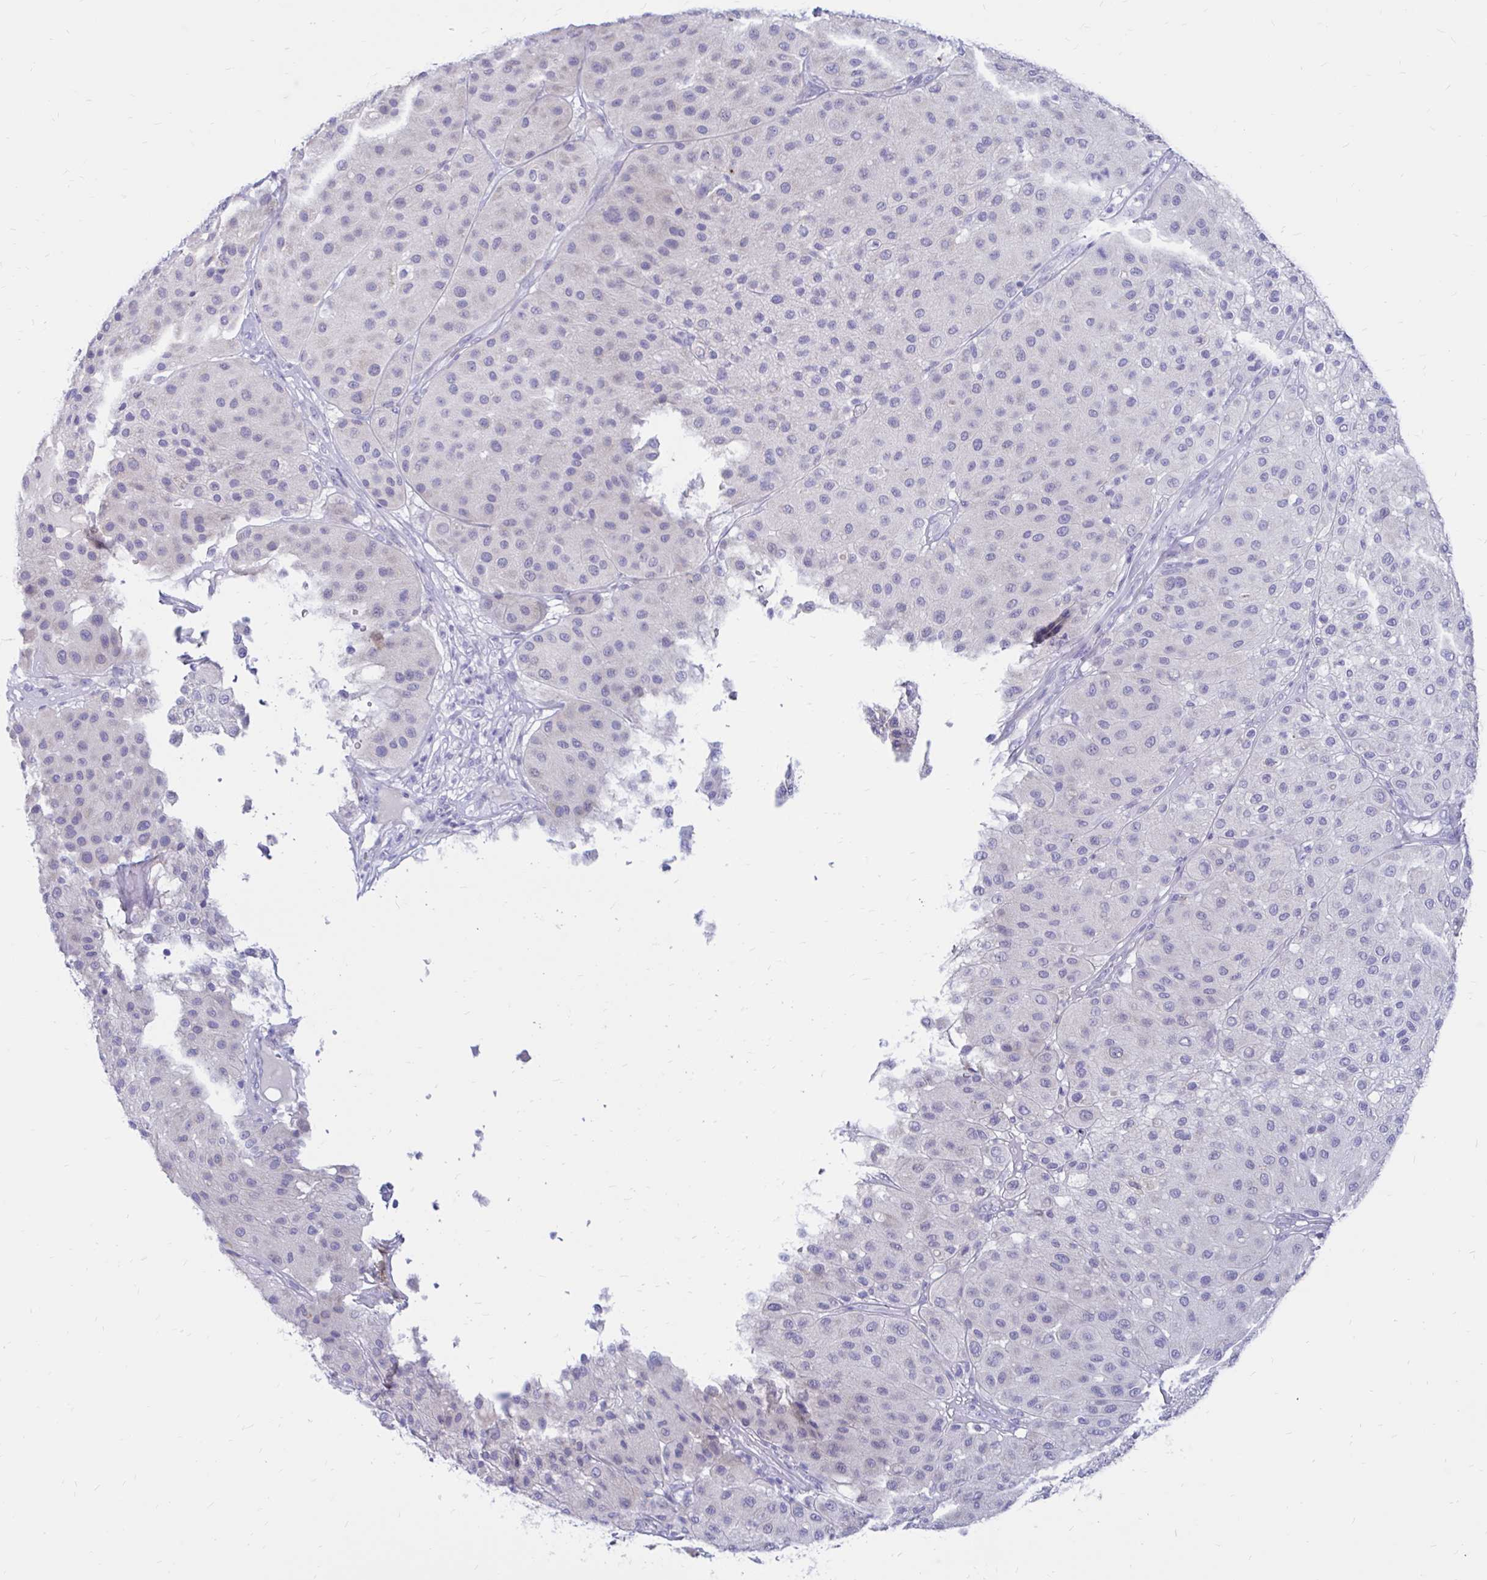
{"staining": {"intensity": "negative", "quantity": "none", "location": "none"}, "tissue": "melanoma", "cell_type": "Tumor cells", "image_type": "cancer", "snomed": [{"axis": "morphology", "description": "Malignant melanoma, Metastatic site"}, {"axis": "topography", "description": "Smooth muscle"}], "caption": "High magnification brightfield microscopy of melanoma stained with DAB (3,3'-diaminobenzidine) (brown) and counterstained with hematoxylin (blue): tumor cells show no significant staining.", "gene": "IGSF5", "patient": {"sex": "male", "age": 41}}